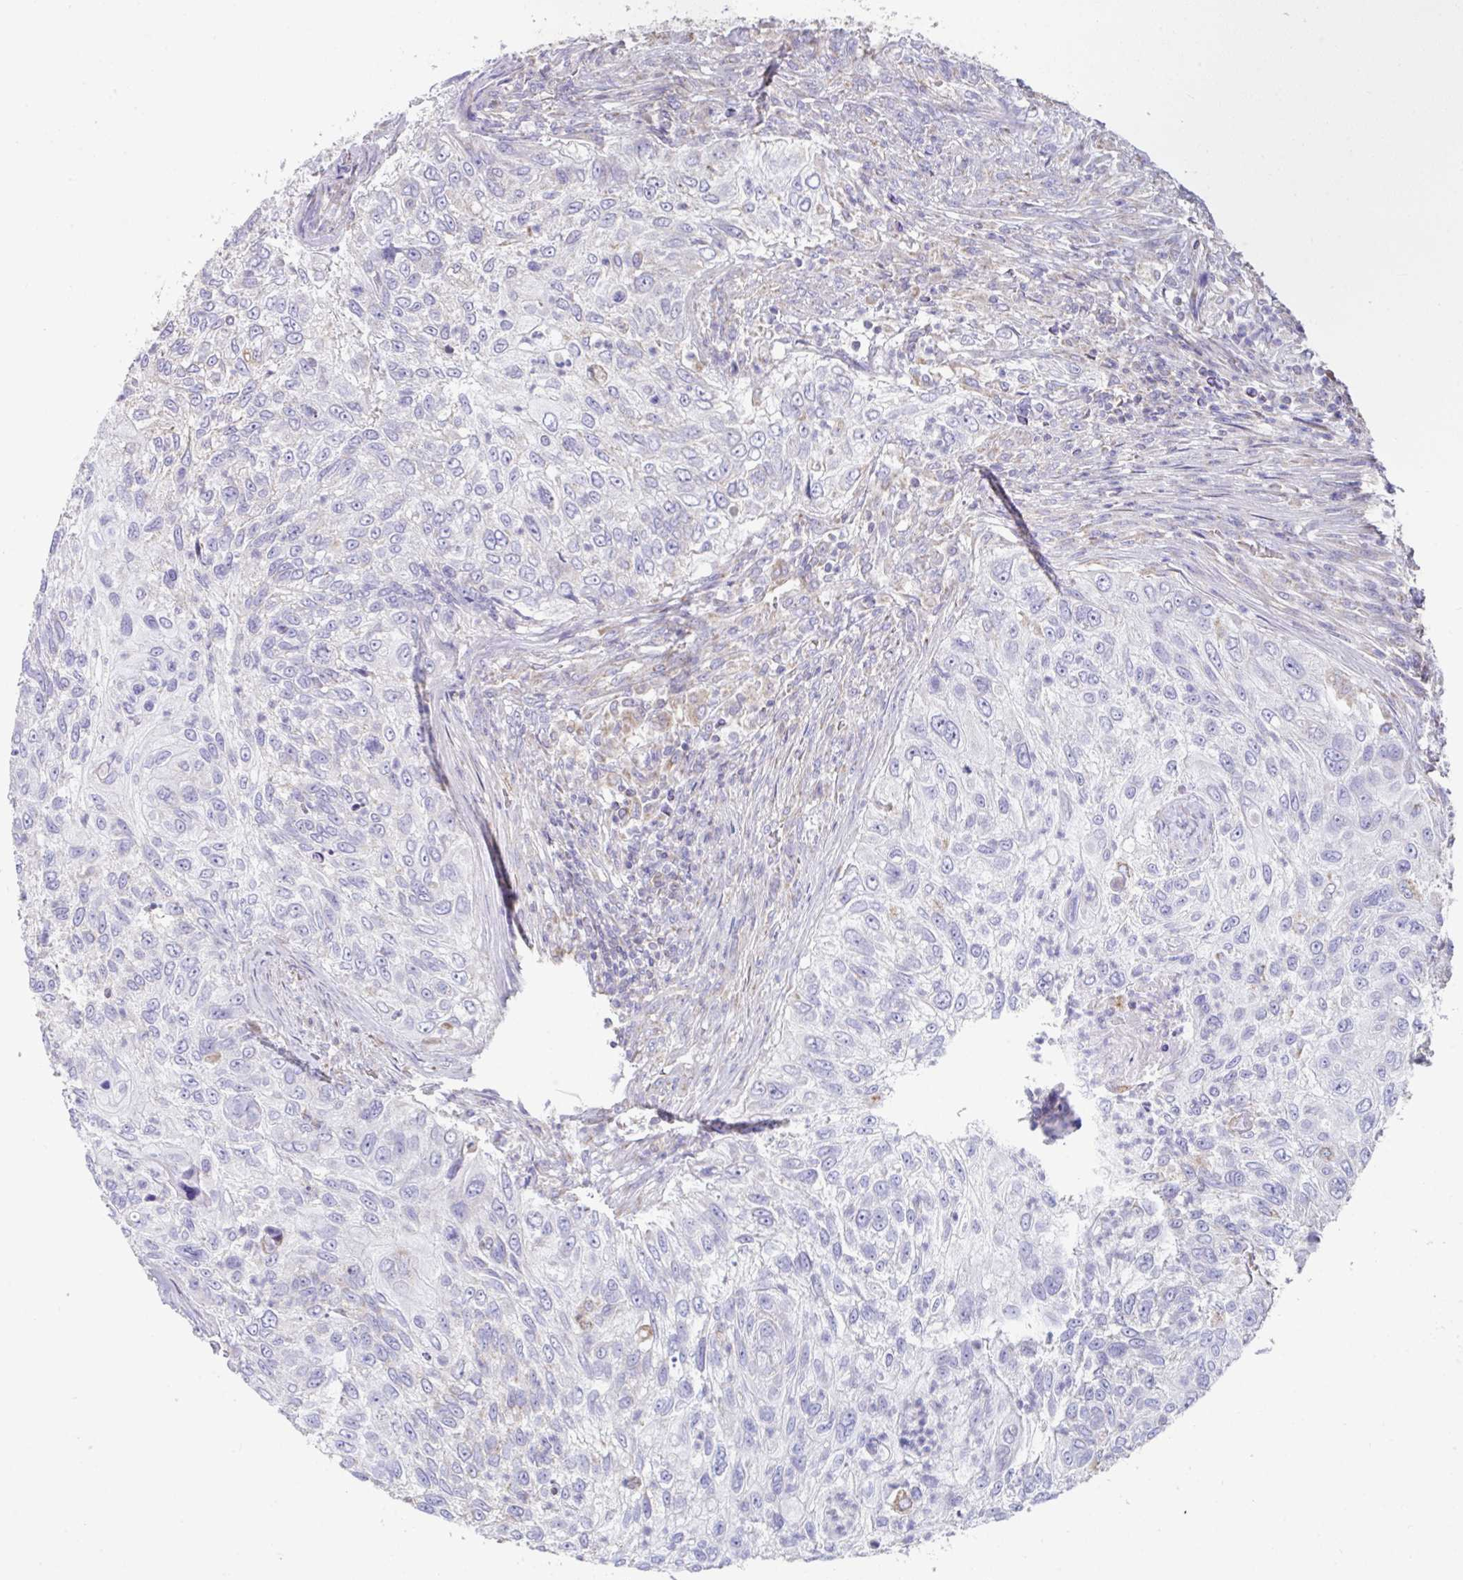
{"staining": {"intensity": "negative", "quantity": "none", "location": "none"}, "tissue": "urothelial cancer", "cell_type": "Tumor cells", "image_type": "cancer", "snomed": [{"axis": "morphology", "description": "Urothelial carcinoma, High grade"}, {"axis": "topography", "description": "Urinary bladder"}], "caption": "The IHC image has no significant expression in tumor cells of high-grade urothelial carcinoma tissue.", "gene": "DOK7", "patient": {"sex": "female", "age": 60}}